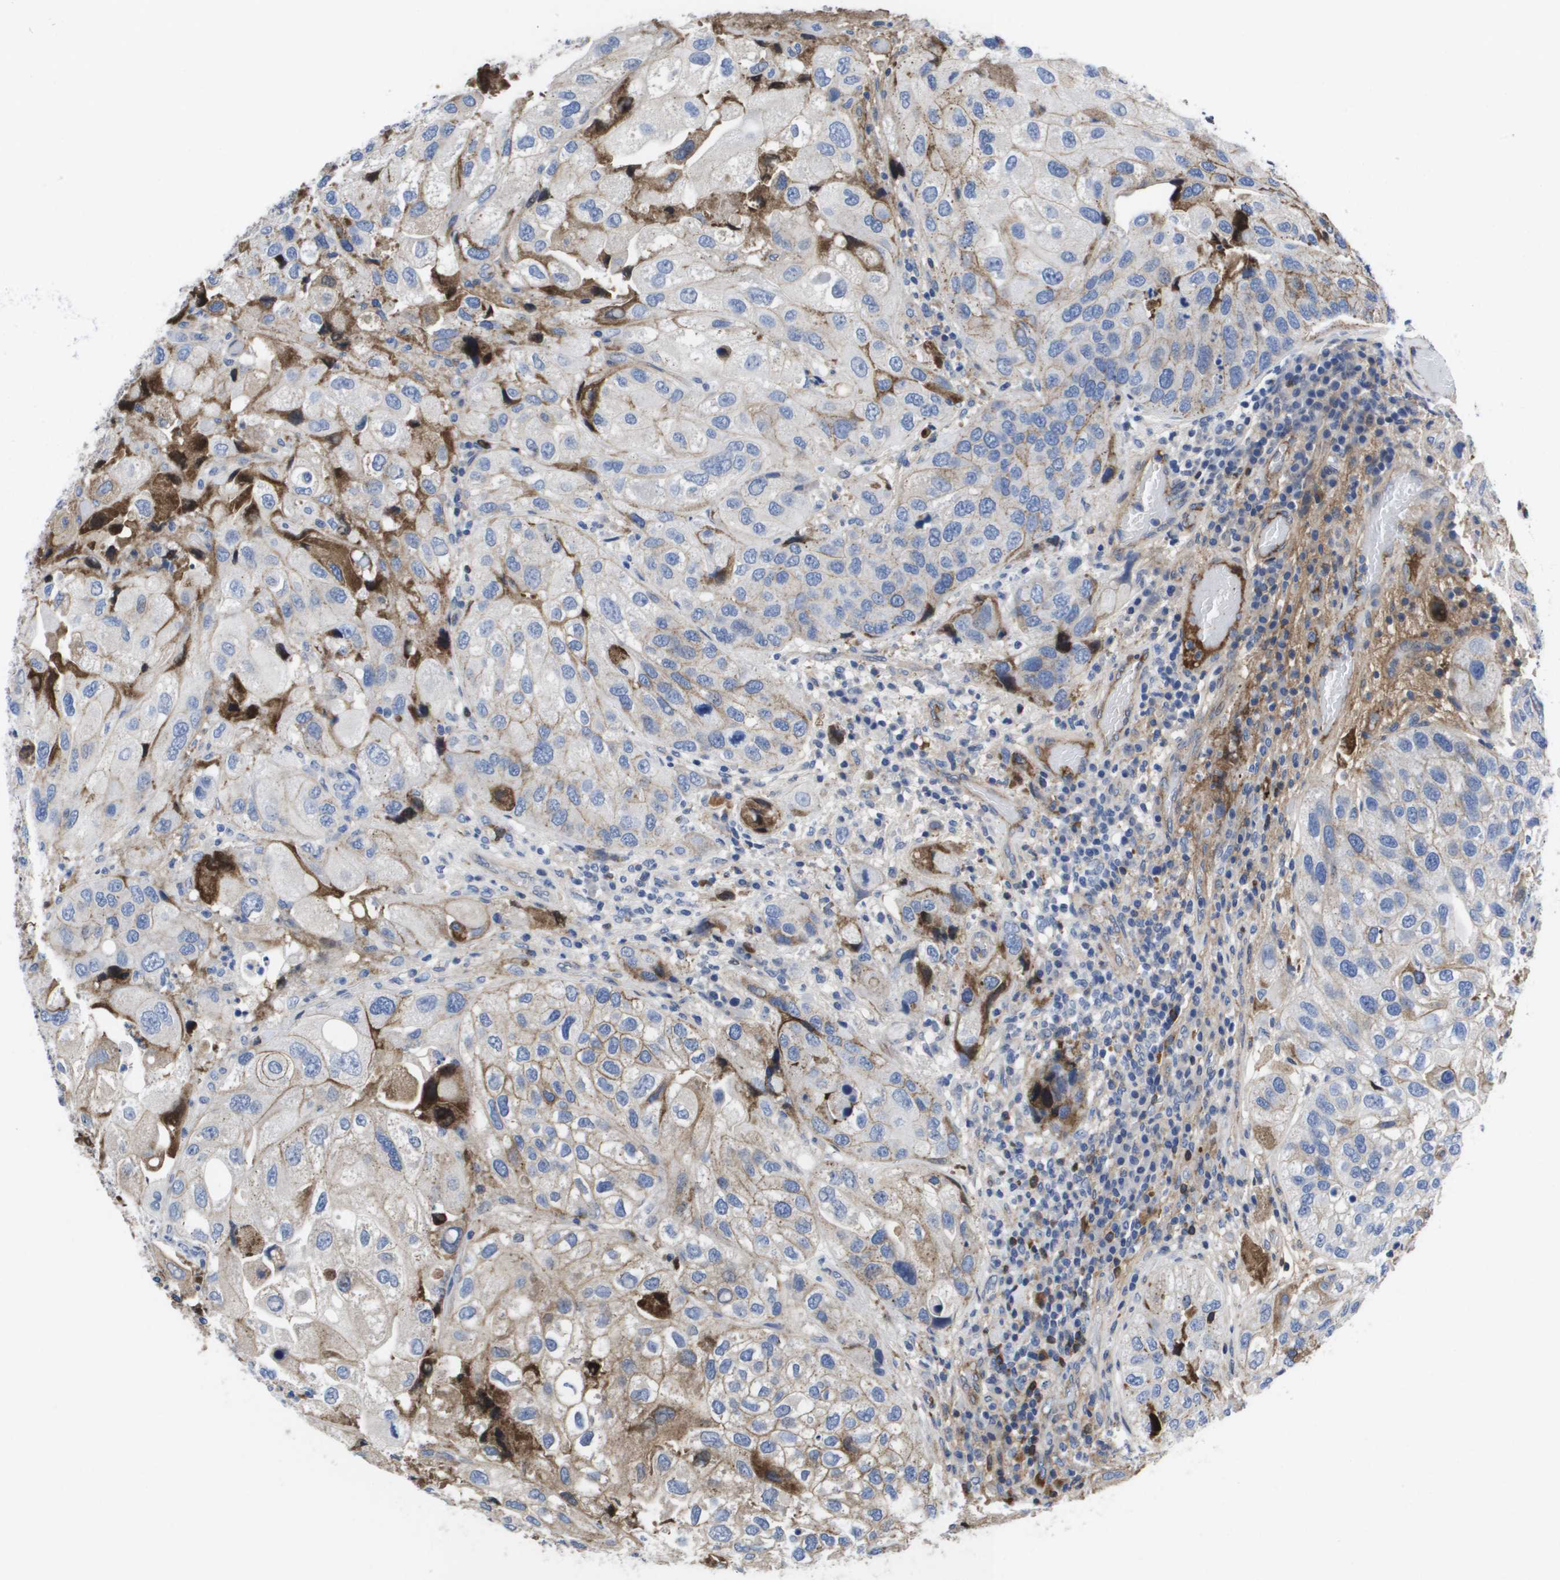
{"staining": {"intensity": "weak", "quantity": "<25%", "location": "cytoplasmic/membranous"}, "tissue": "urothelial cancer", "cell_type": "Tumor cells", "image_type": "cancer", "snomed": [{"axis": "morphology", "description": "Urothelial carcinoma, High grade"}, {"axis": "topography", "description": "Urinary bladder"}], "caption": "IHC of human urothelial carcinoma (high-grade) displays no positivity in tumor cells.", "gene": "SERPINC1", "patient": {"sex": "female", "age": 64}}